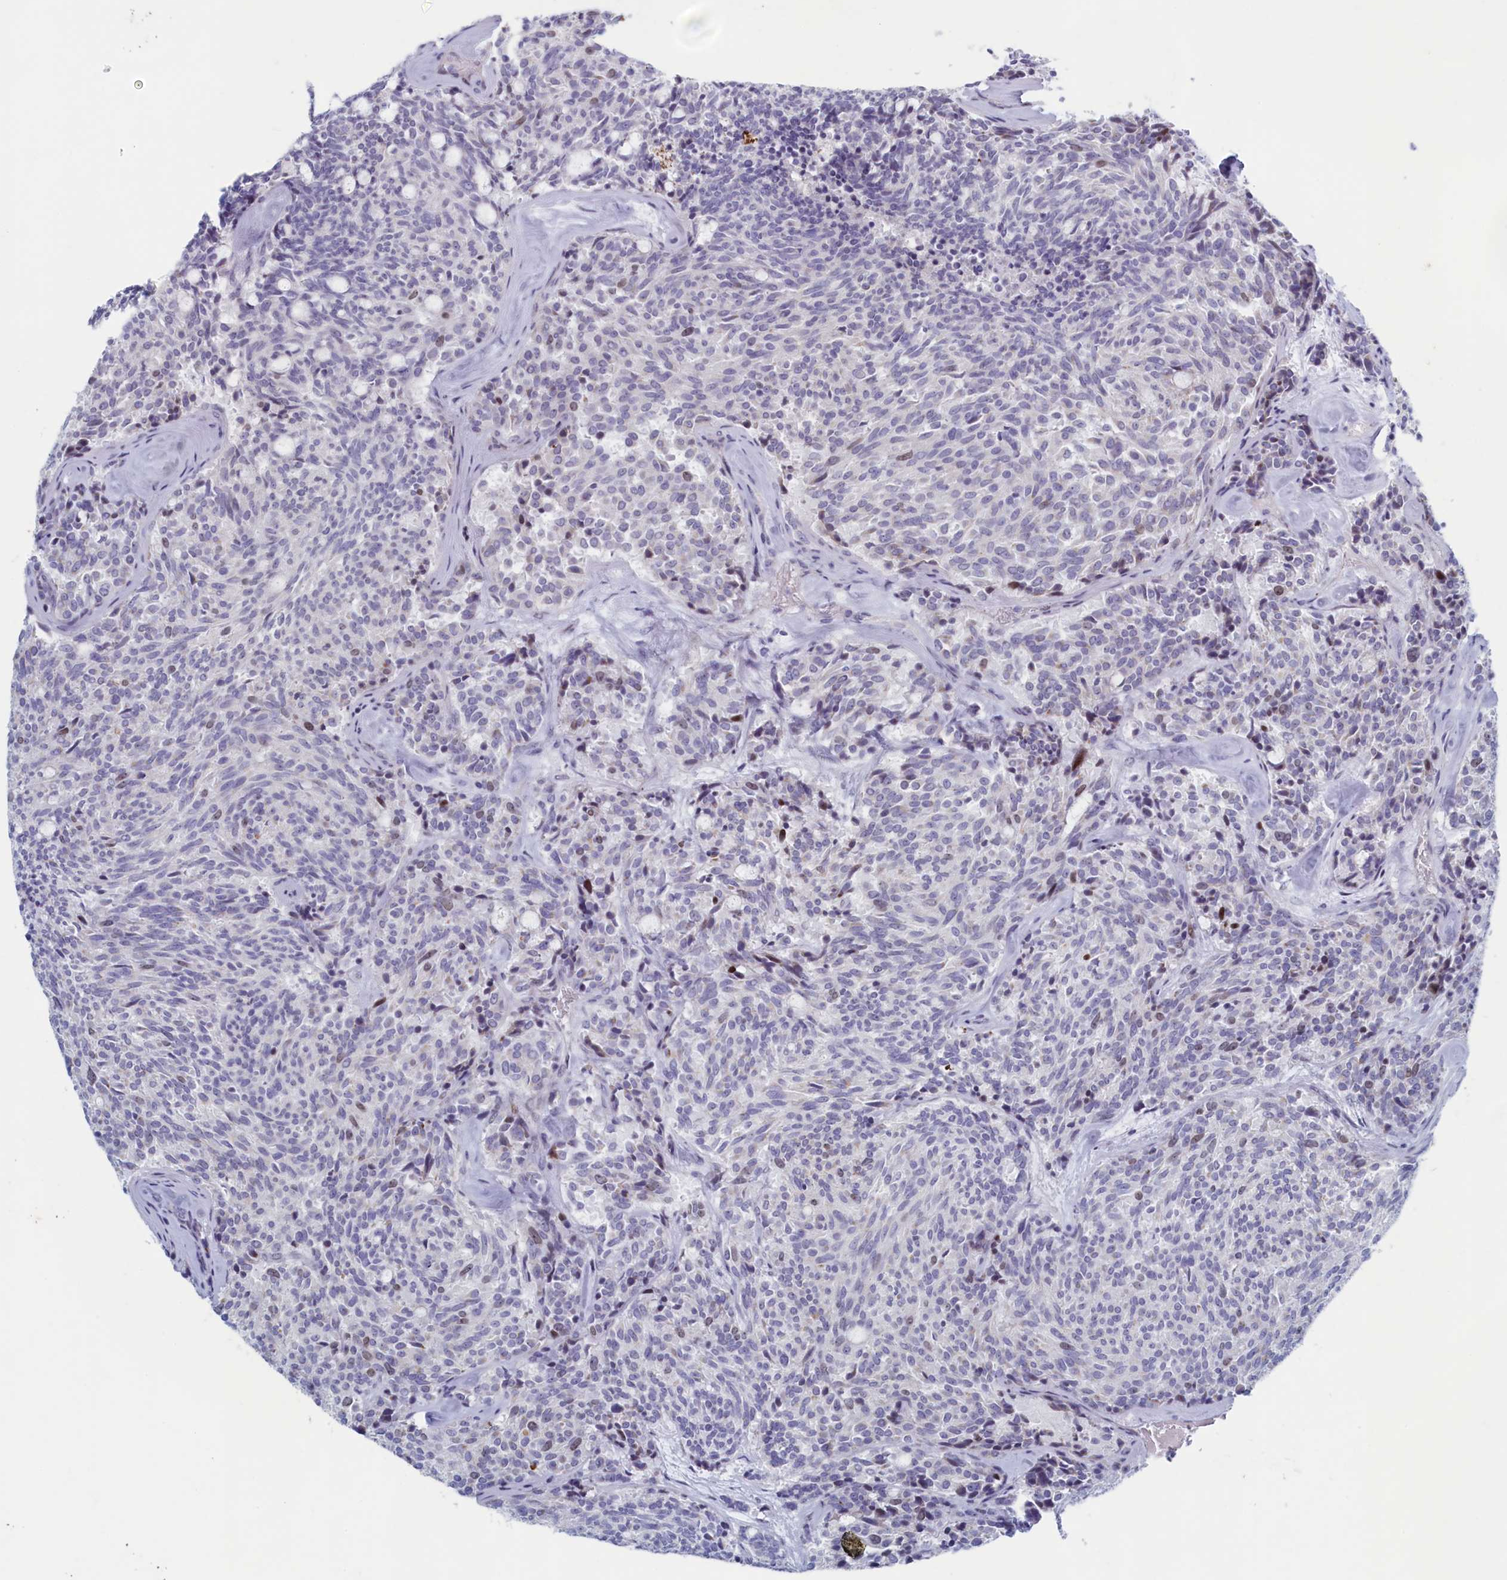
{"staining": {"intensity": "weak", "quantity": "<25%", "location": "nuclear"}, "tissue": "carcinoid", "cell_type": "Tumor cells", "image_type": "cancer", "snomed": [{"axis": "morphology", "description": "Carcinoid, malignant, NOS"}, {"axis": "topography", "description": "Pancreas"}], "caption": "High magnification brightfield microscopy of carcinoid stained with DAB (brown) and counterstained with hematoxylin (blue): tumor cells show no significant staining. (DAB (3,3'-diaminobenzidine) IHC, high magnification).", "gene": "WDR76", "patient": {"sex": "female", "age": 54}}